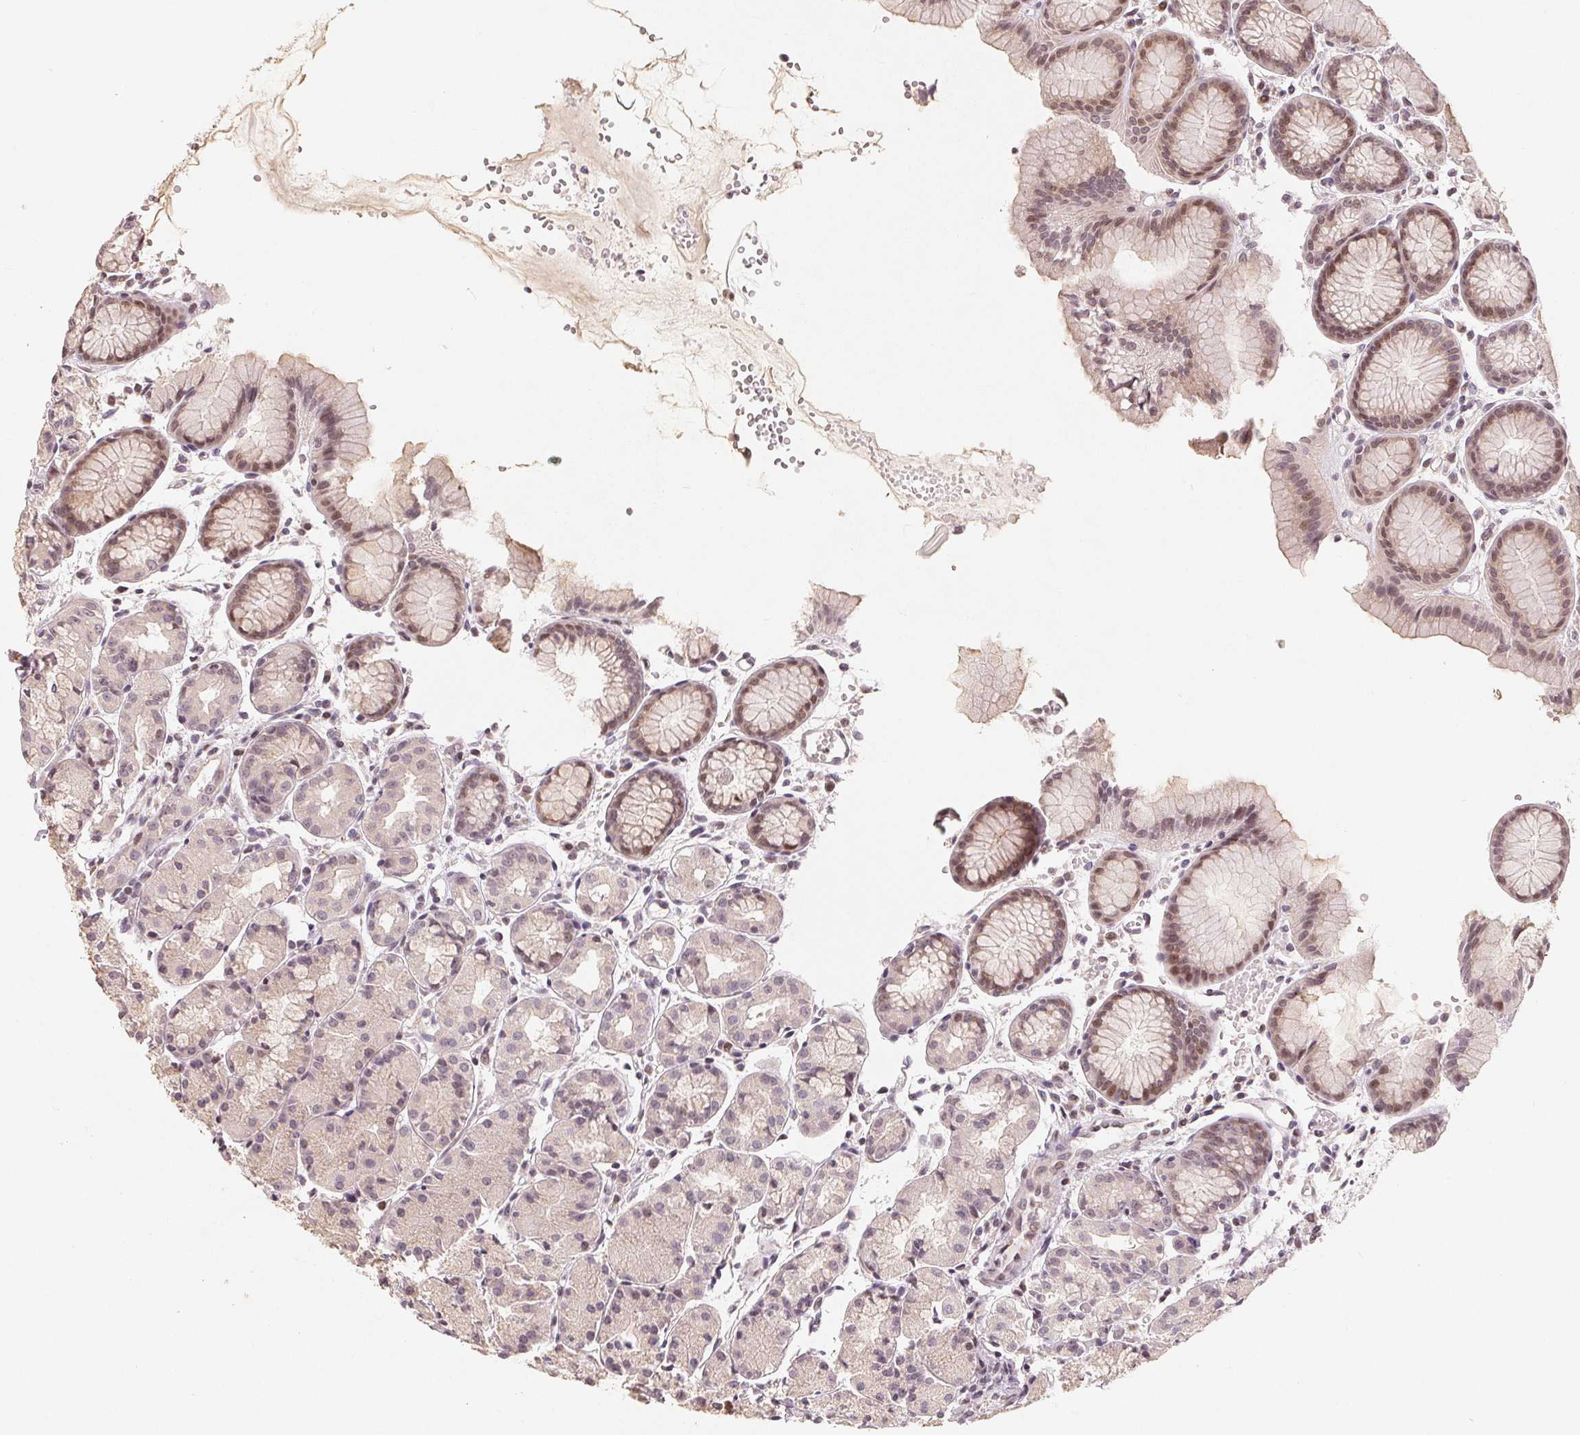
{"staining": {"intensity": "moderate", "quantity": "25%-75%", "location": "cytoplasmic/membranous,nuclear"}, "tissue": "stomach", "cell_type": "Glandular cells", "image_type": "normal", "snomed": [{"axis": "morphology", "description": "Normal tissue, NOS"}, {"axis": "topography", "description": "Stomach, upper"}], "caption": "Immunohistochemistry (IHC) (DAB) staining of unremarkable human stomach exhibits moderate cytoplasmic/membranous,nuclear protein positivity in about 25%-75% of glandular cells. (DAB IHC with brightfield microscopy, high magnification).", "gene": "CCDC138", "patient": {"sex": "male", "age": 47}}